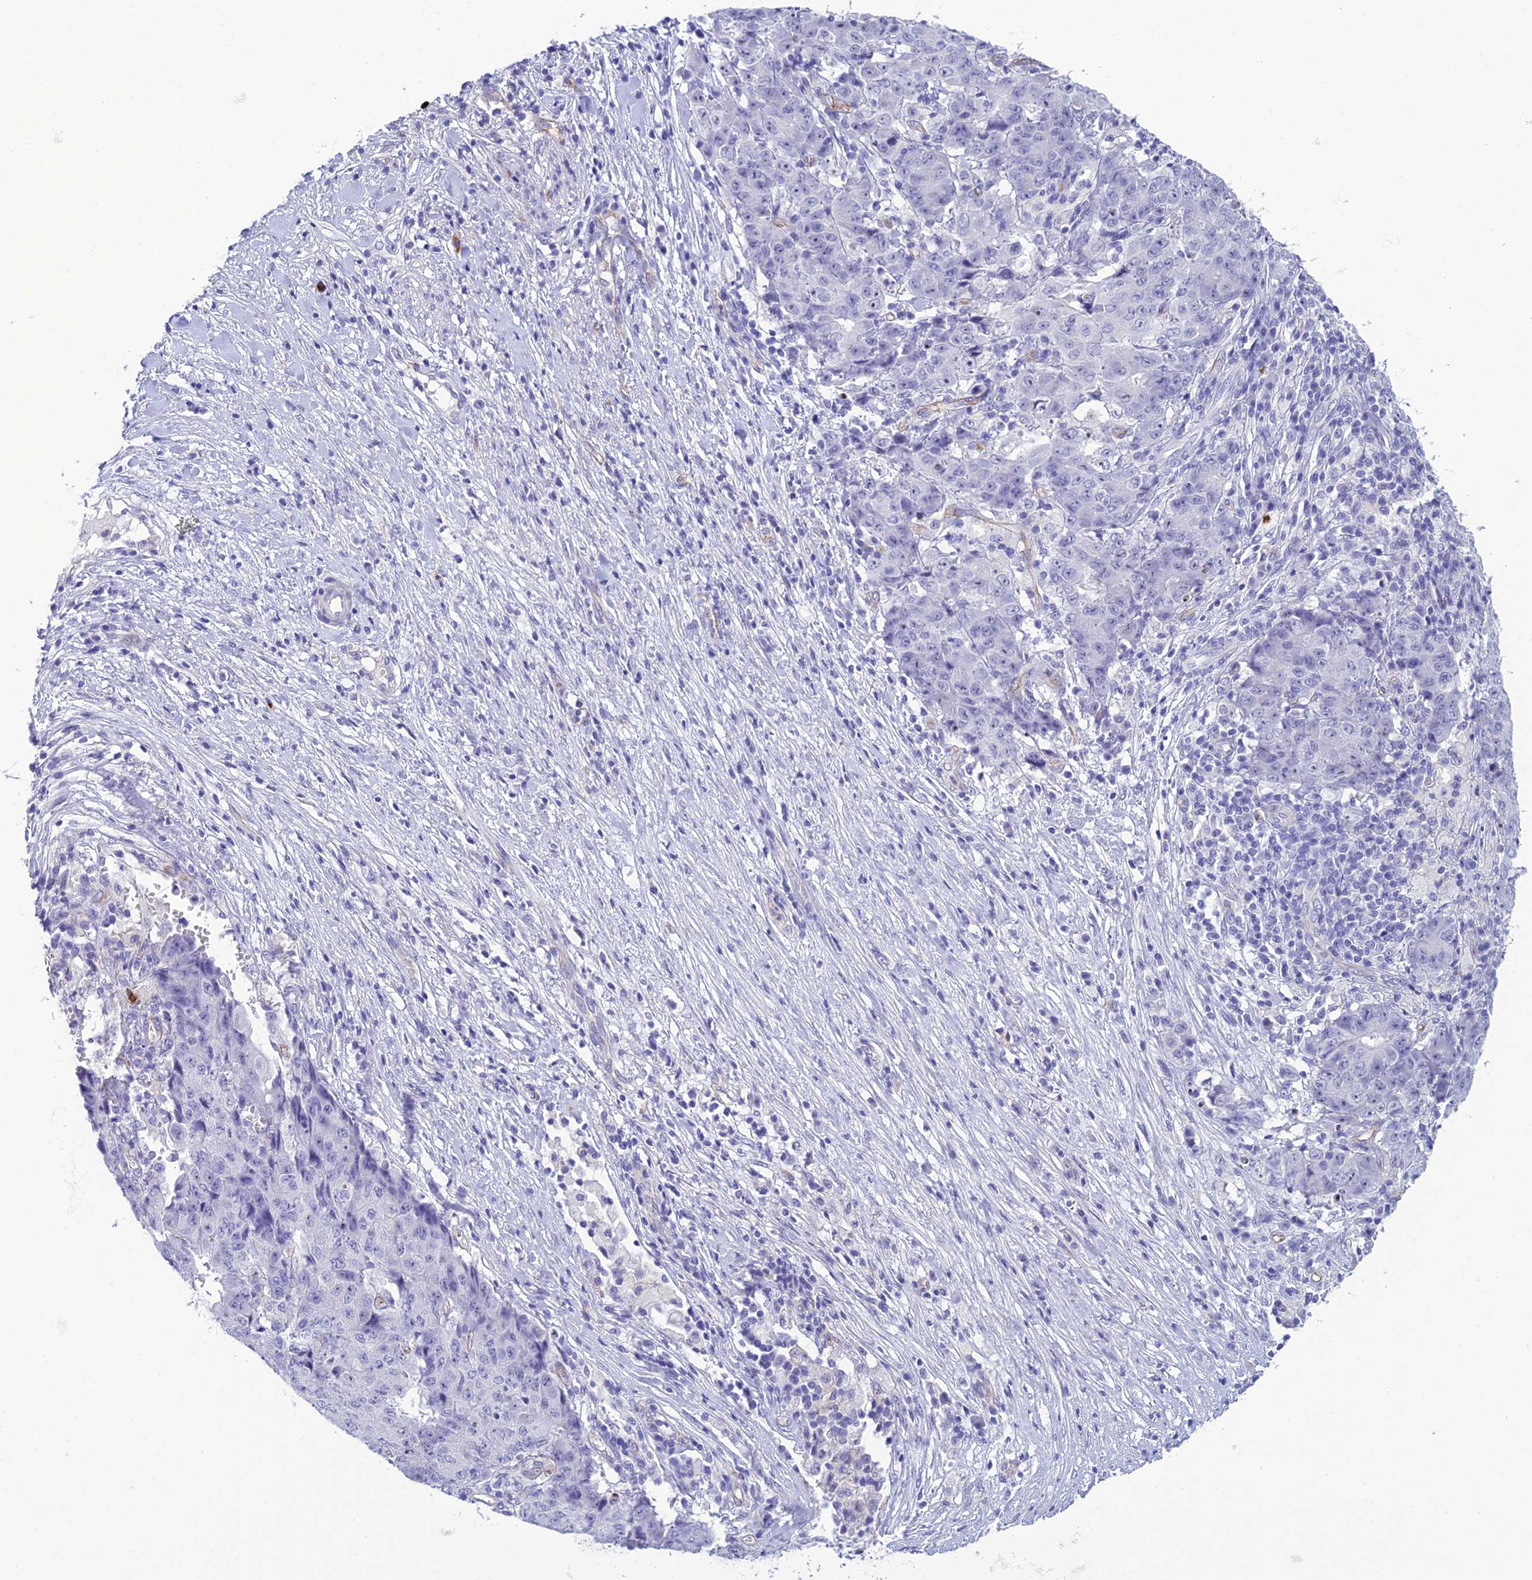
{"staining": {"intensity": "negative", "quantity": "none", "location": "none"}, "tissue": "ovarian cancer", "cell_type": "Tumor cells", "image_type": "cancer", "snomed": [{"axis": "morphology", "description": "Carcinoma, endometroid"}, {"axis": "topography", "description": "Ovary"}], "caption": "Ovarian endometroid carcinoma was stained to show a protein in brown. There is no significant staining in tumor cells. Brightfield microscopy of IHC stained with DAB (3,3'-diaminobenzidine) (brown) and hematoxylin (blue), captured at high magnification.", "gene": "BBS7", "patient": {"sex": "female", "age": 42}}